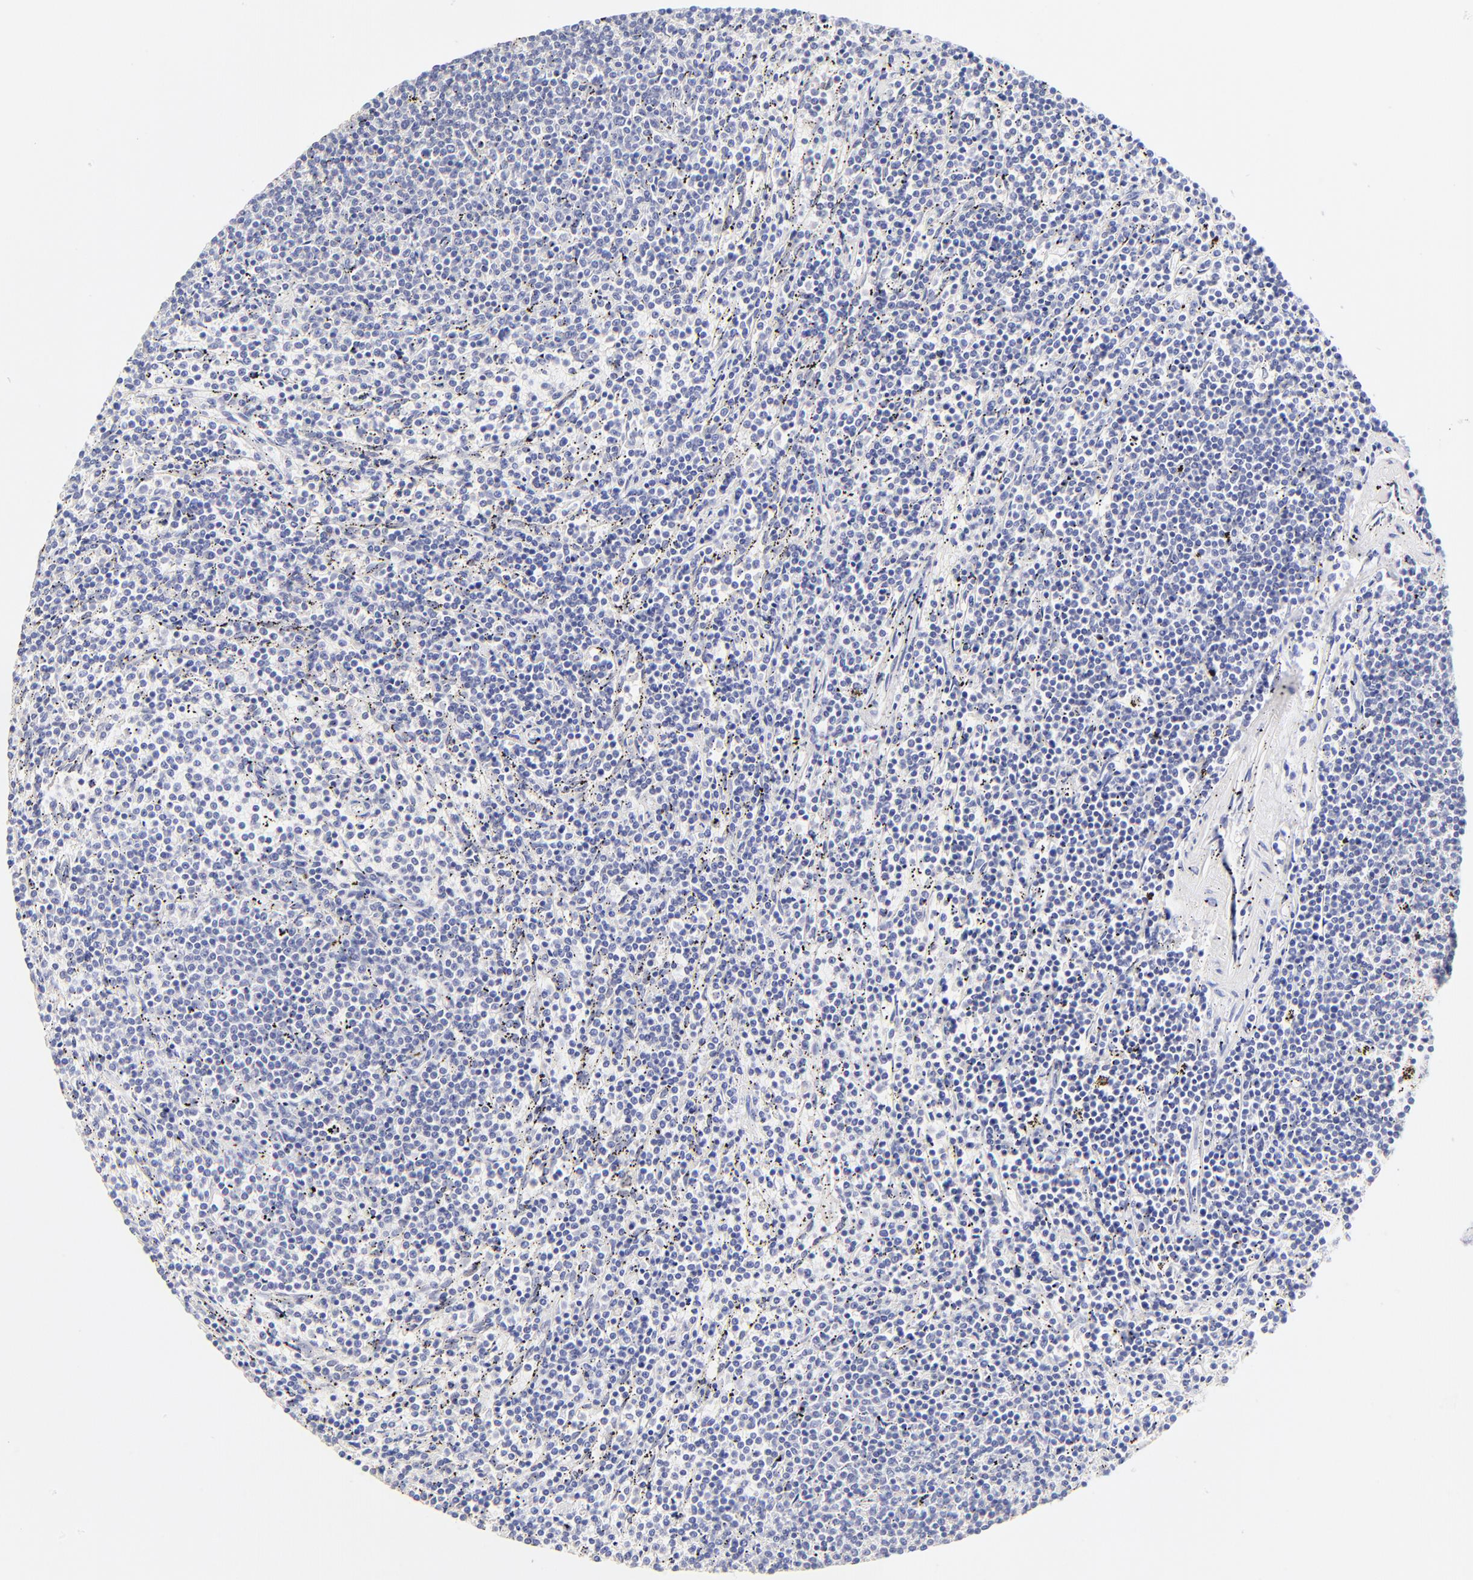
{"staining": {"intensity": "negative", "quantity": "none", "location": "none"}, "tissue": "lymphoma", "cell_type": "Tumor cells", "image_type": "cancer", "snomed": [{"axis": "morphology", "description": "Malignant lymphoma, non-Hodgkin's type, Low grade"}, {"axis": "topography", "description": "Spleen"}], "caption": "This is an IHC photomicrograph of human low-grade malignant lymphoma, non-Hodgkin's type. There is no positivity in tumor cells.", "gene": "ASB9", "patient": {"sex": "female", "age": 50}}